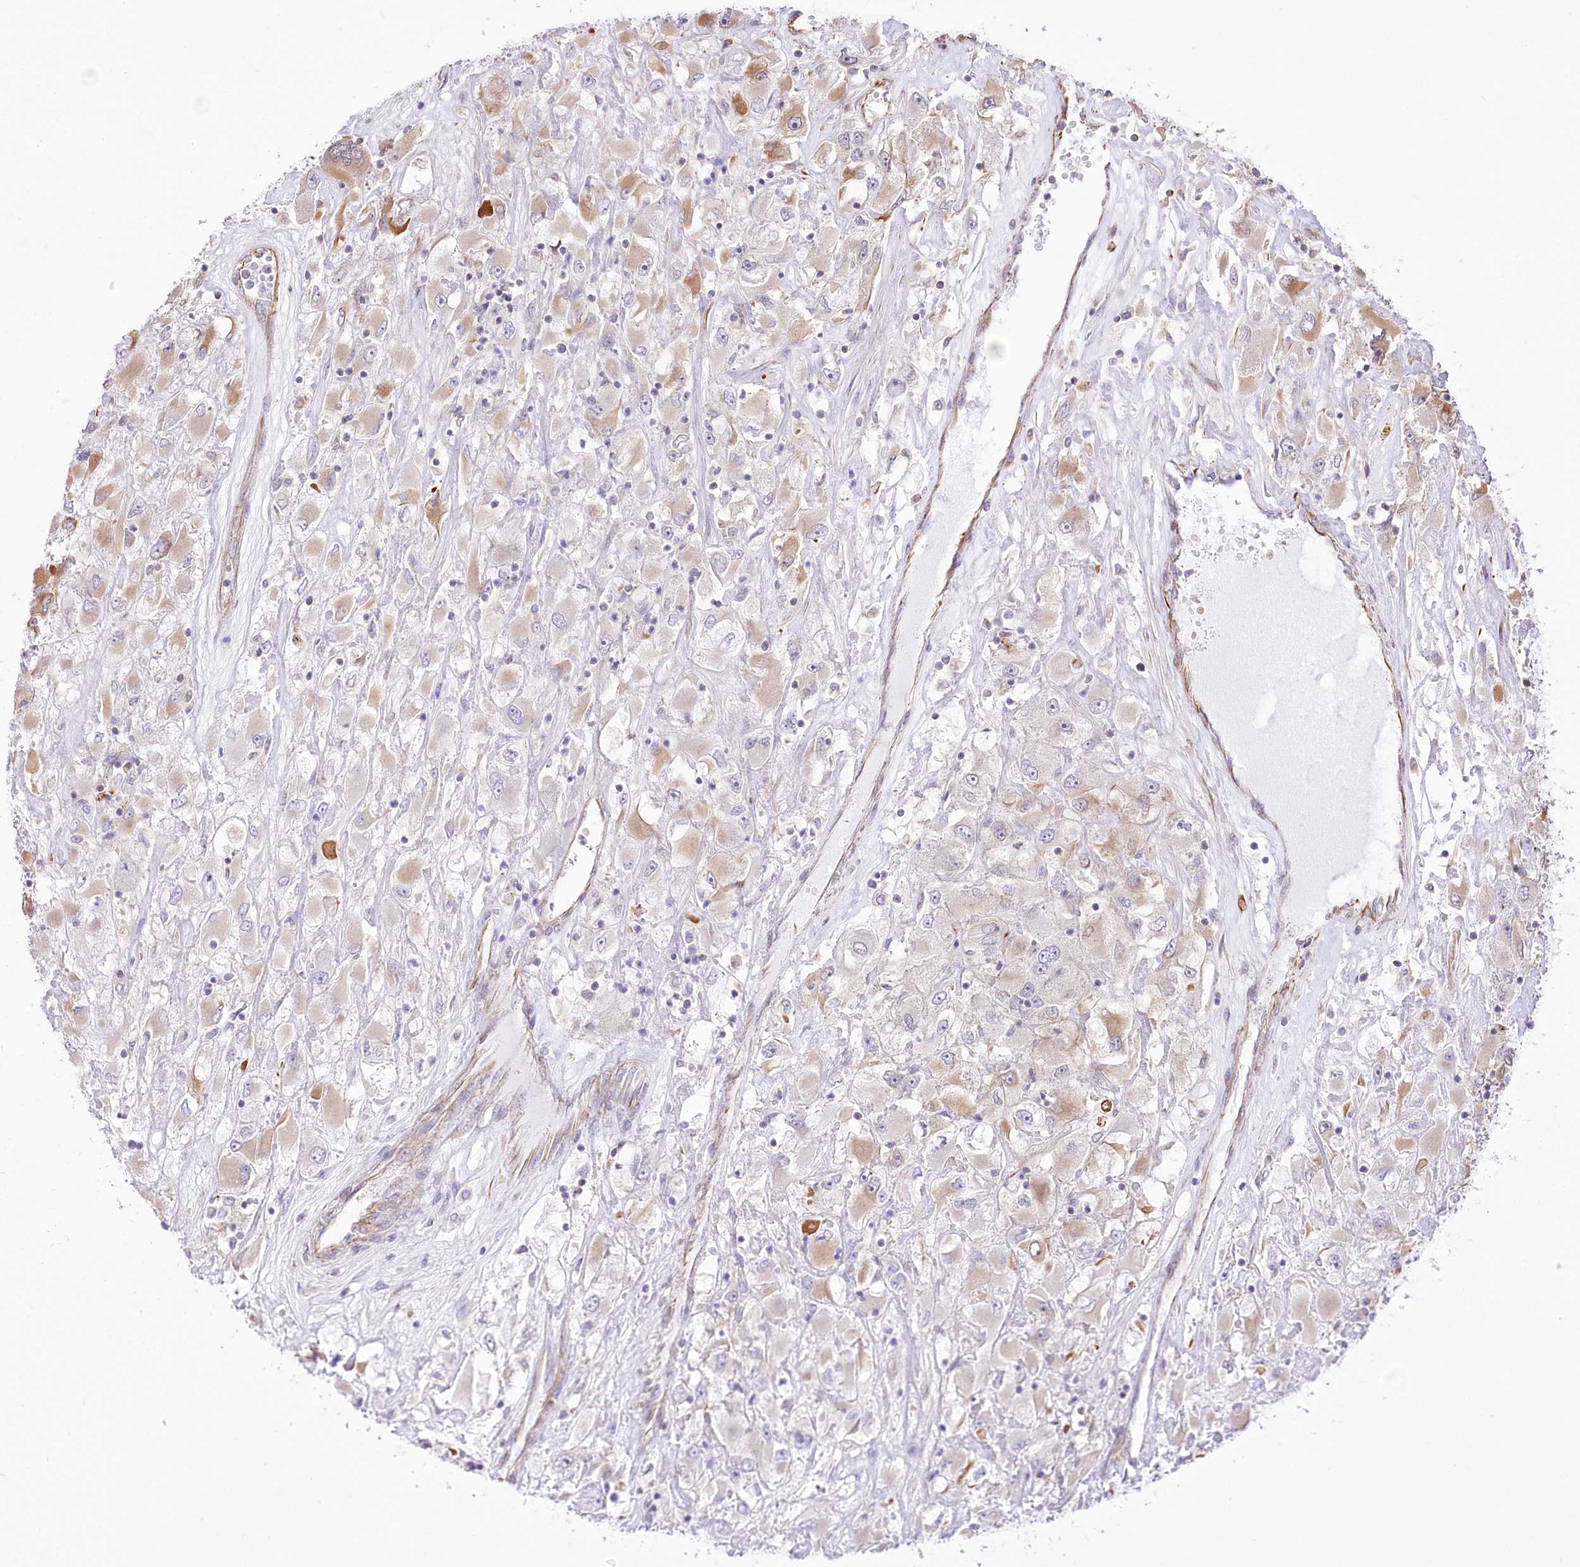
{"staining": {"intensity": "weak", "quantity": "<25%", "location": "cytoplasmic/membranous"}, "tissue": "renal cancer", "cell_type": "Tumor cells", "image_type": "cancer", "snomed": [{"axis": "morphology", "description": "Adenocarcinoma, NOS"}, {"axis": "topography", "description": "Kidney"}], "caption": "A high-resolution micrograph shows immunohistochemistry staining of renal cancer, which shows no significant staining in tumor cells.", "gene": "TTC1", "patient": {"sex": "female", "age": 52}}